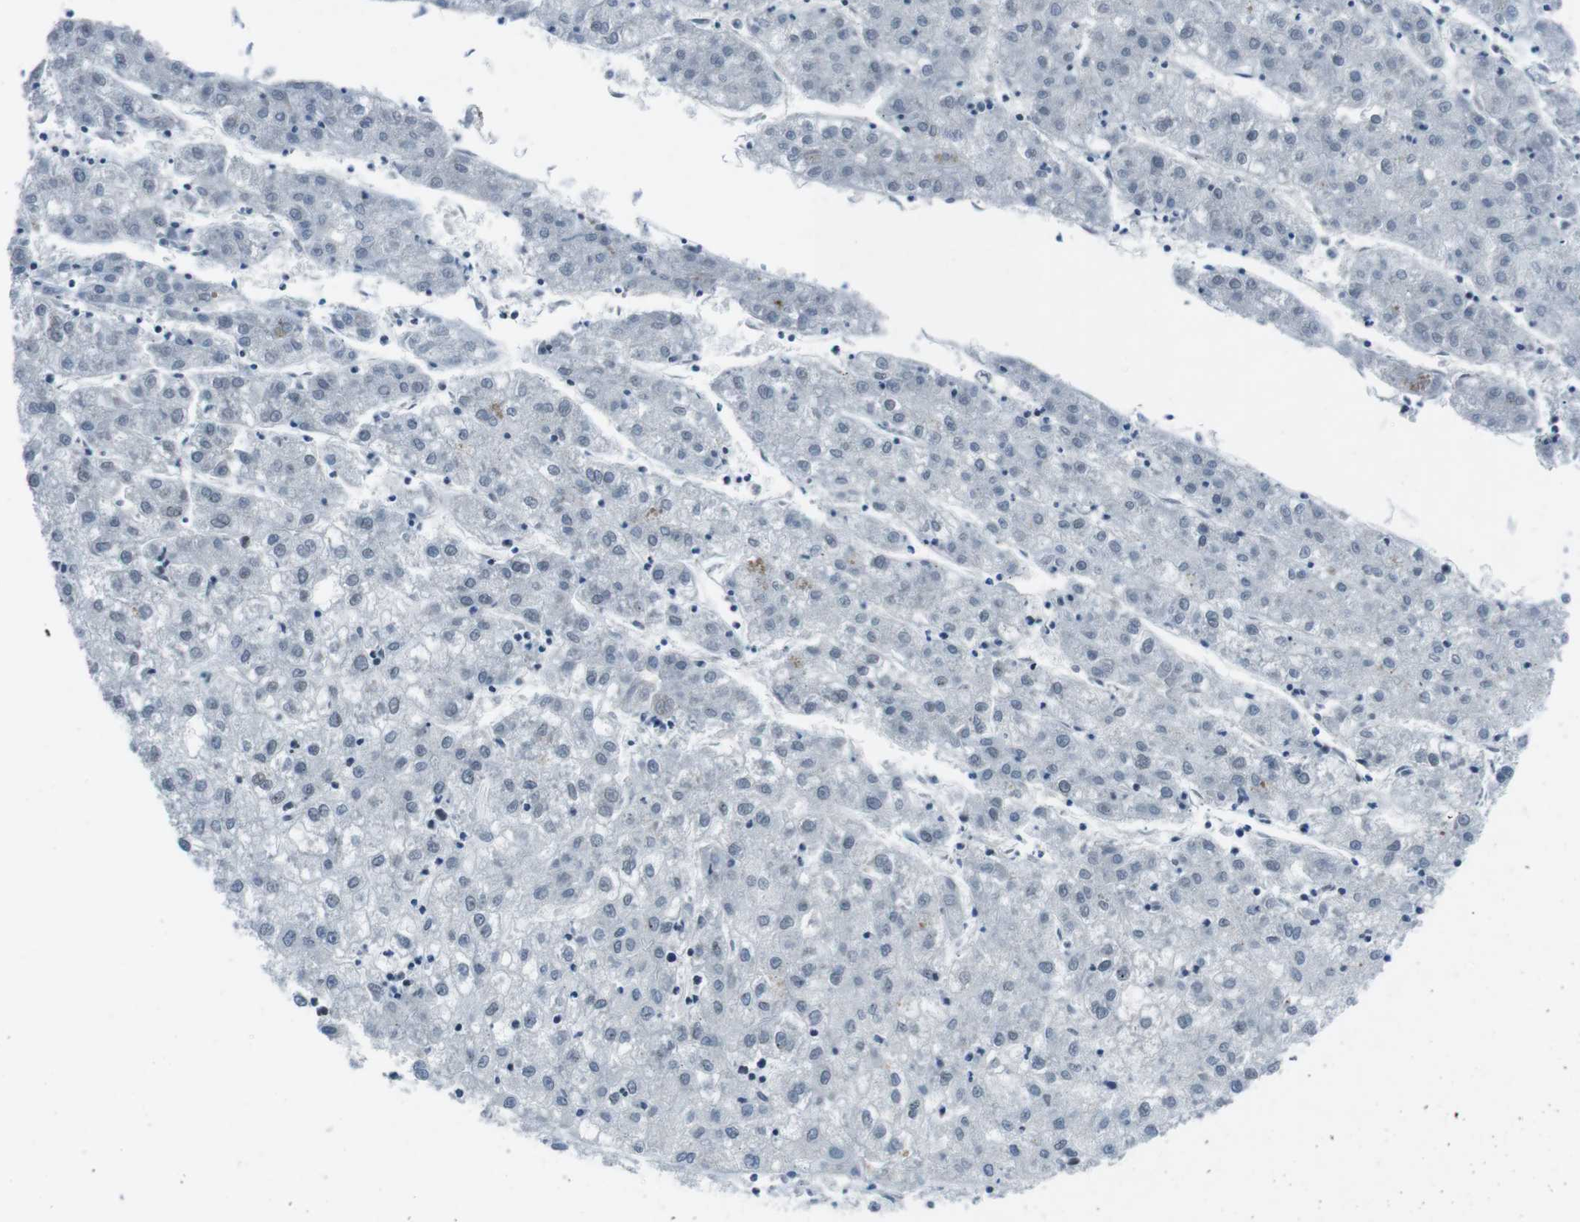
{"staining": {"intensity": "negative", "quantity": "none", "location": "none"}, "tissue": "liver cancer", "cell_type": "Tumor cells", "image_type": "cancer", "snomed": [{"axis": "morphology", "description": "Carcinoma, Hepatocellular, NOS"}, {"axis": "topography", "description": "Liver"}], "caption": "This is an immunohistochemistry micrograph of hepatocellular carcinoma (liver). There is no staining in tumor cells.", "gene": "MAD1L1", "patient": {"sex": "male", "age": 72}}